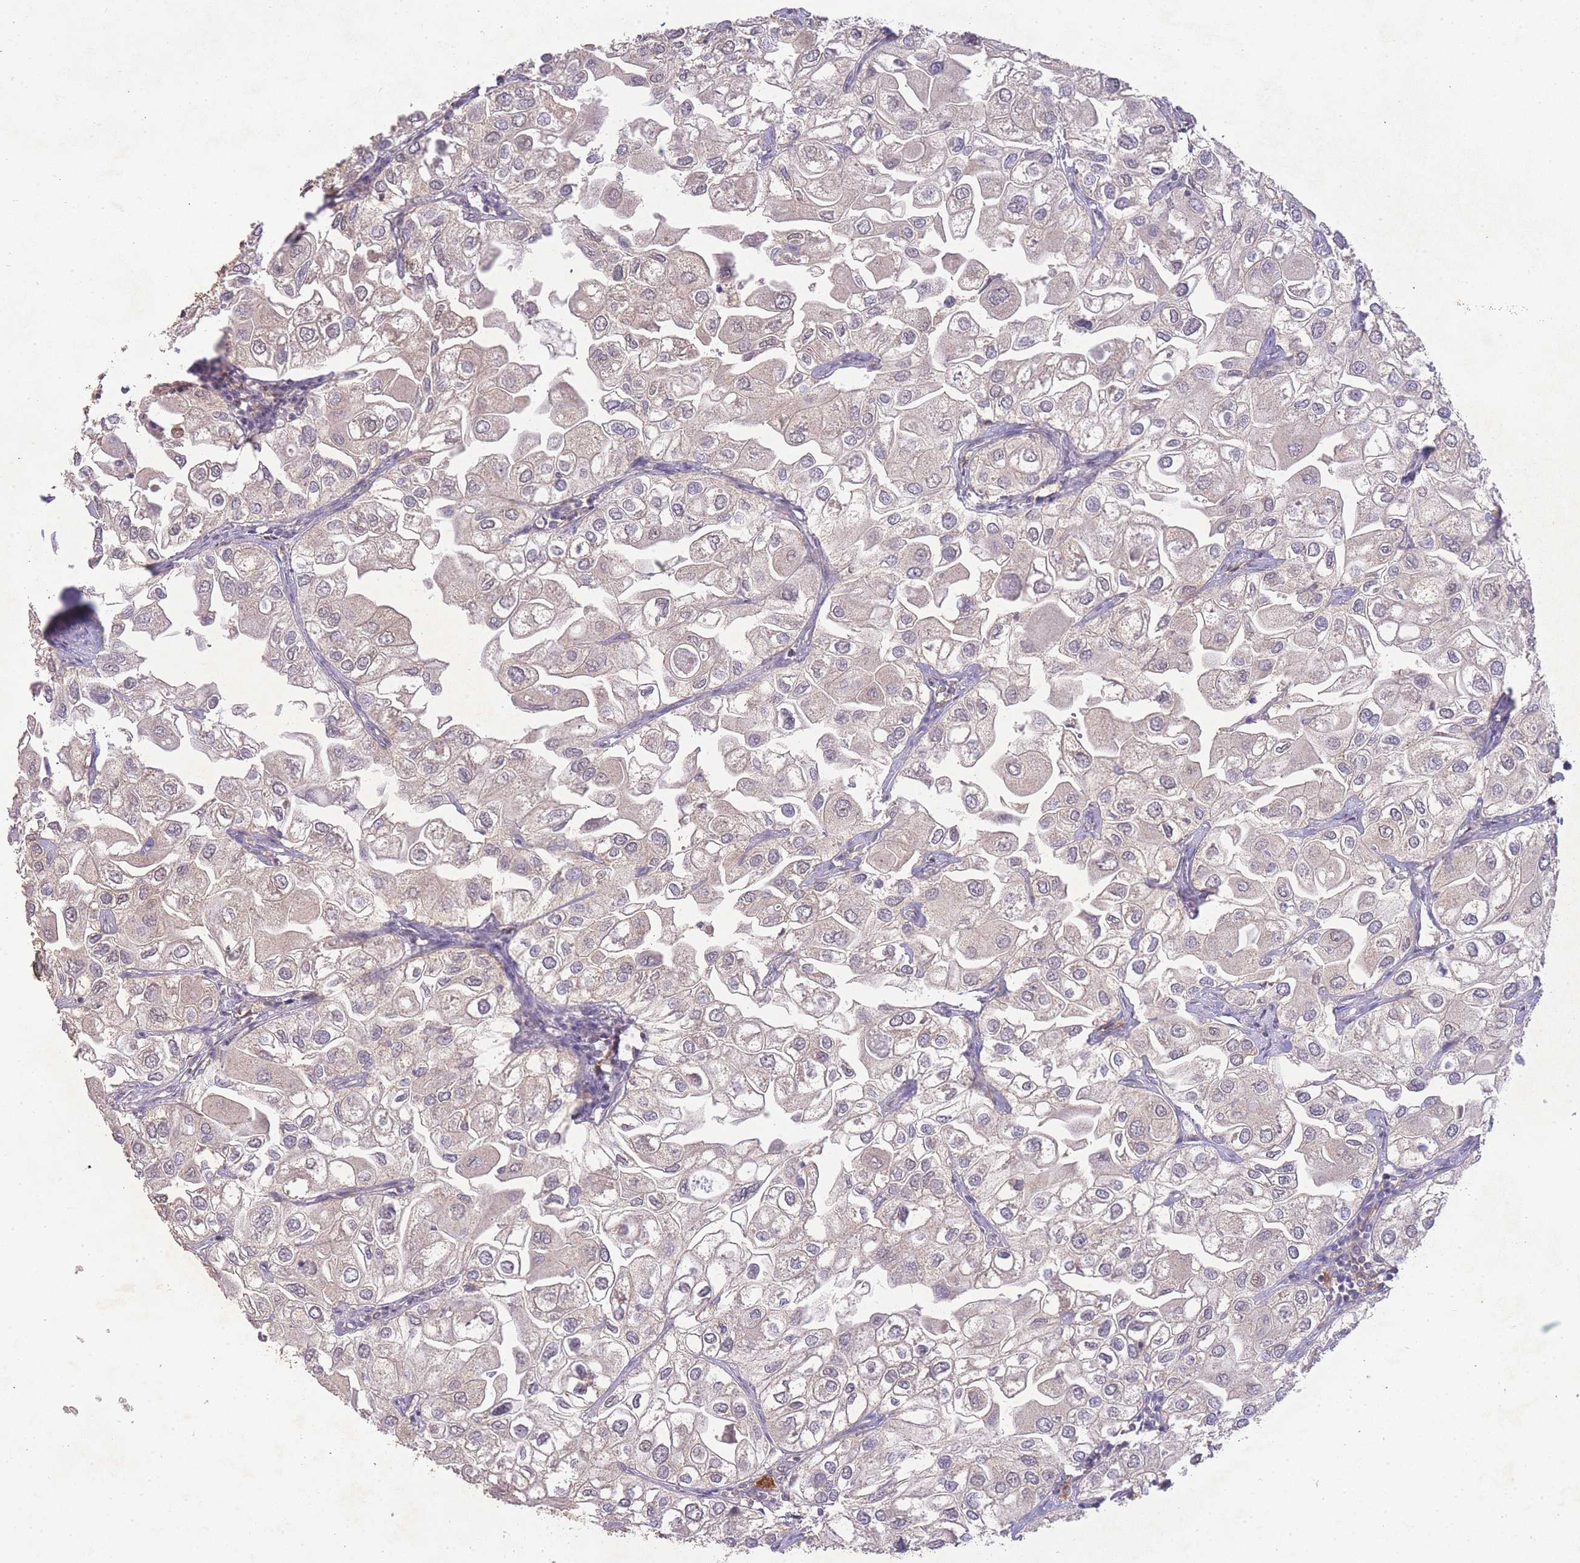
{"staining": {"intensity": "weak", "quantity": "<25%", "location": "cytoplasmic/membranous,nuclear"}, "tissue": "urothelial cancer", "cell_type": "Tumor cells", "image_type": "cancer", "snomed": [{"axis": "morphology", "description": "Urothelial carcinoma, High grade"}, {"axis": "topography", "description": "Urinary bladder"}], "caption": "A histopathology image of urothelial cancer stained for a protein shows no brown staining in tumor cells.", "gene": "RNF144B", "patient": {"sex": "male", "age": 64}}